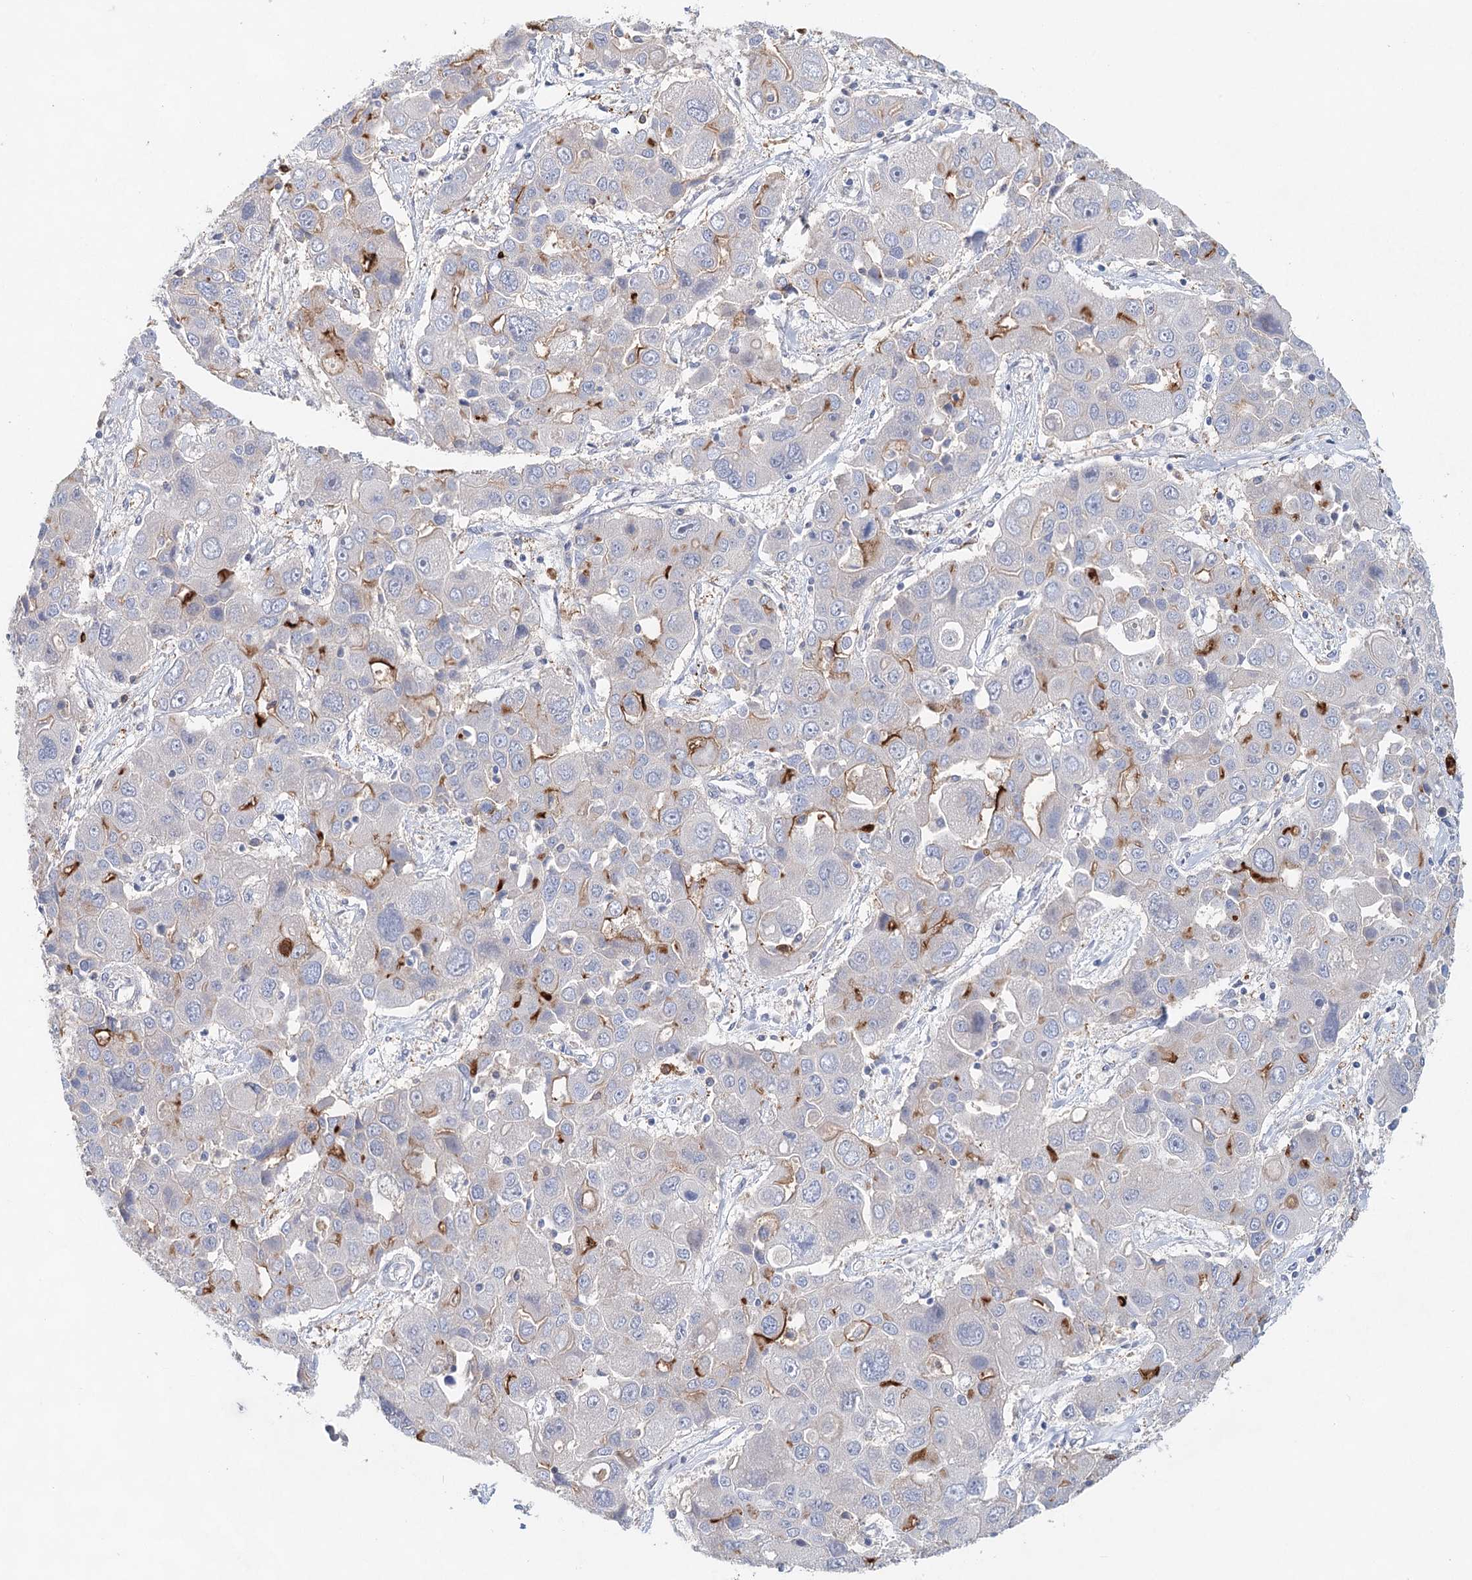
{"staining": {"intensity": "moderate", "quantity": "<25%", "location": "cytoplasmic/membranous"}, "tissue": "liver cancer", "cell_type": "Tumor cells", "image_type": "cancer", "snomed": [{"axis": "morphology", "description": "Cholangiocarcinoma"}, {"axis": "topography", "description": "Liver"}], "caption": "Human liver cancer stained for a protein (brown) demonstrates moderate cytoplasmic/membranous positive expression in about <25% of tumor cells.", "gene": "SLC19A3", "patient": {"sex": "male", "age": 67}}